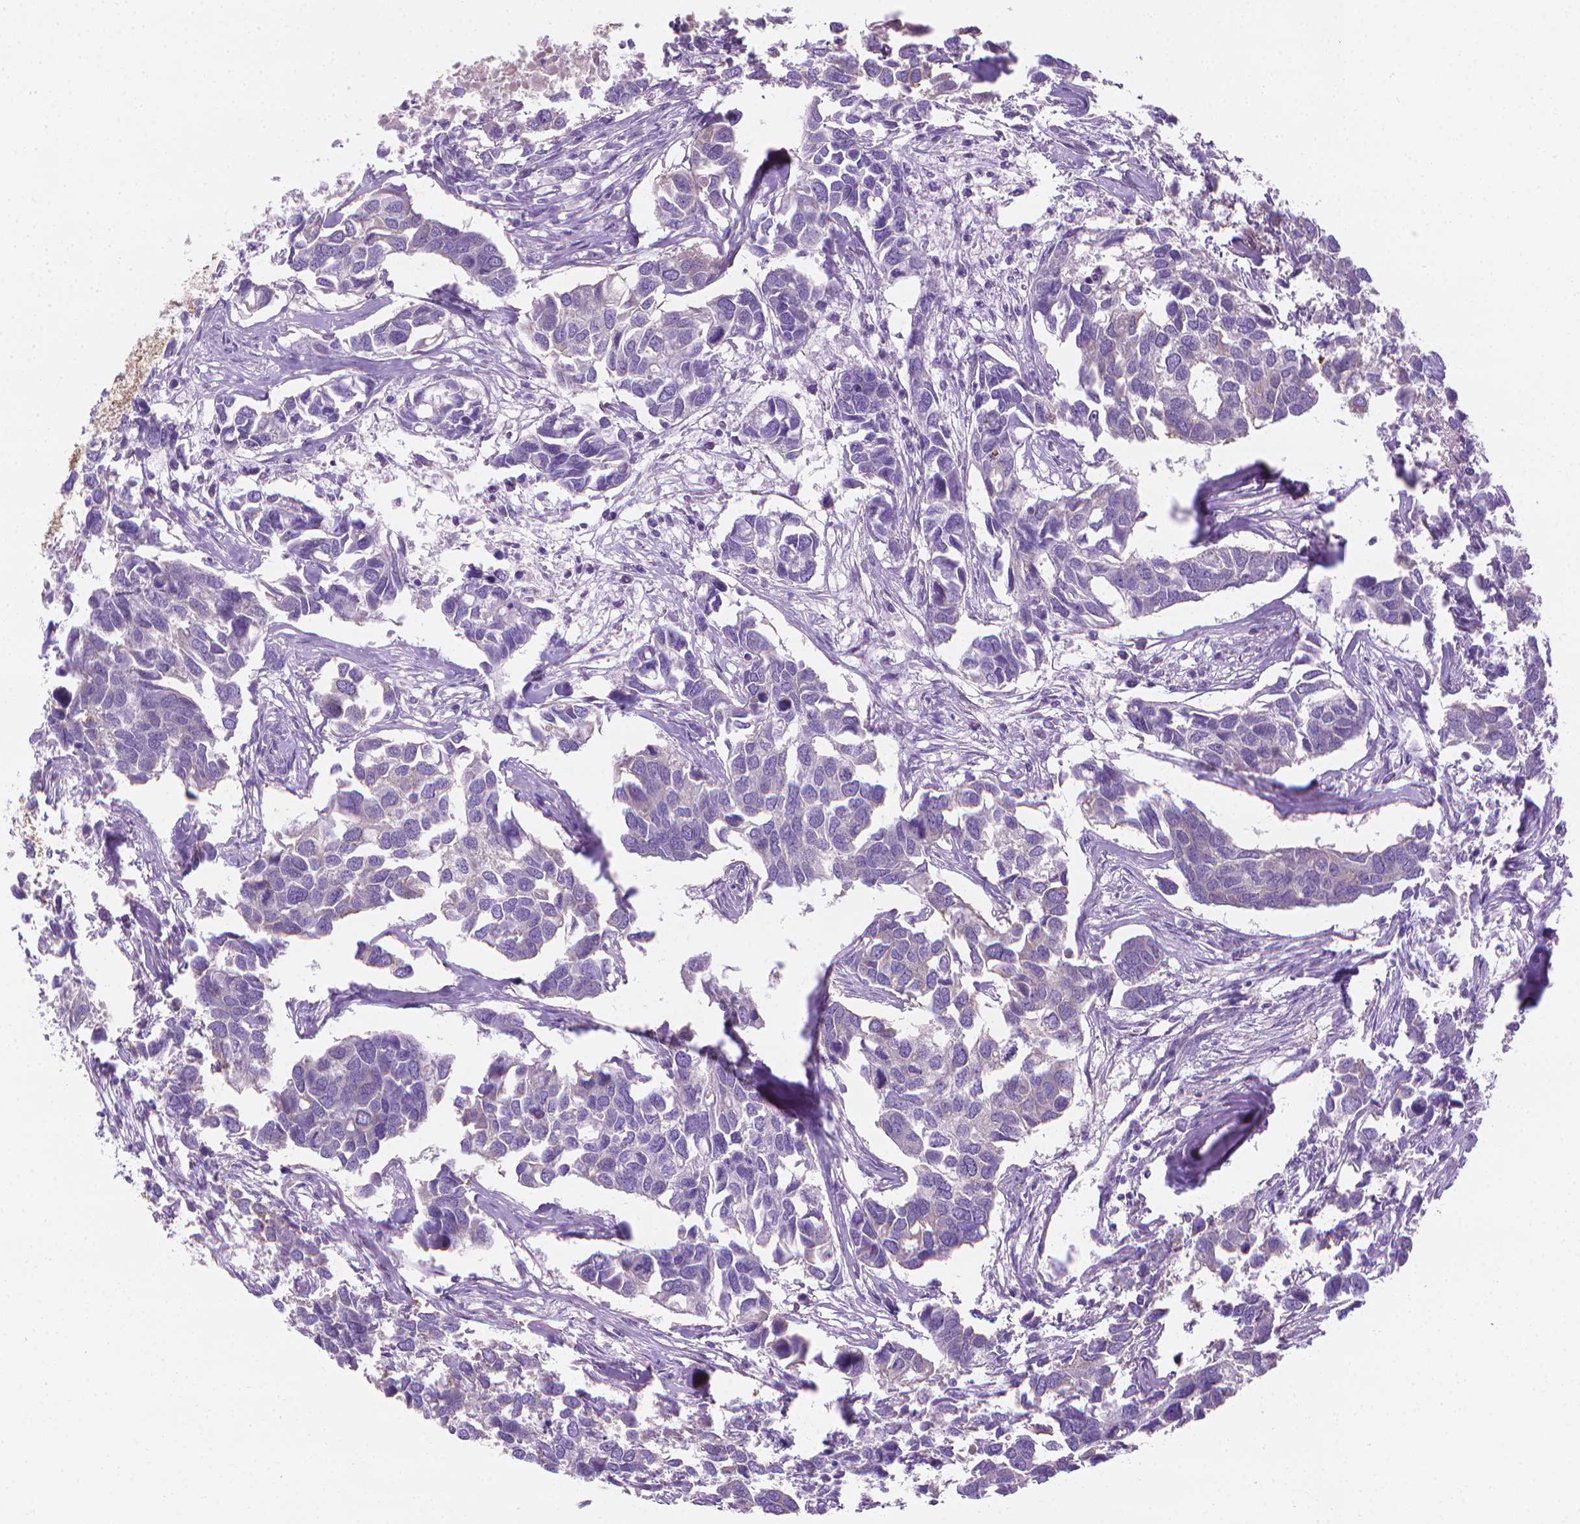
{"staining": {"intensity": "negative", "quantity": "none", "location": "none"}, "tissue": "breast cancer", "cell_type": "Tumor cells", "image_type": "cancer", "snomed": [{"axis": "morphology", "description": "Duct carcinoma"}, {"axis": "topography", "description": "Breast"}], "caption": "IHC histopathology image of infiltrating ductal carcinoma (breast) stained for a protein (brown), which demonstrates no staining in tumor cells.", "gene": "FASN", "patient": {"sex": "female", "age": 83}}